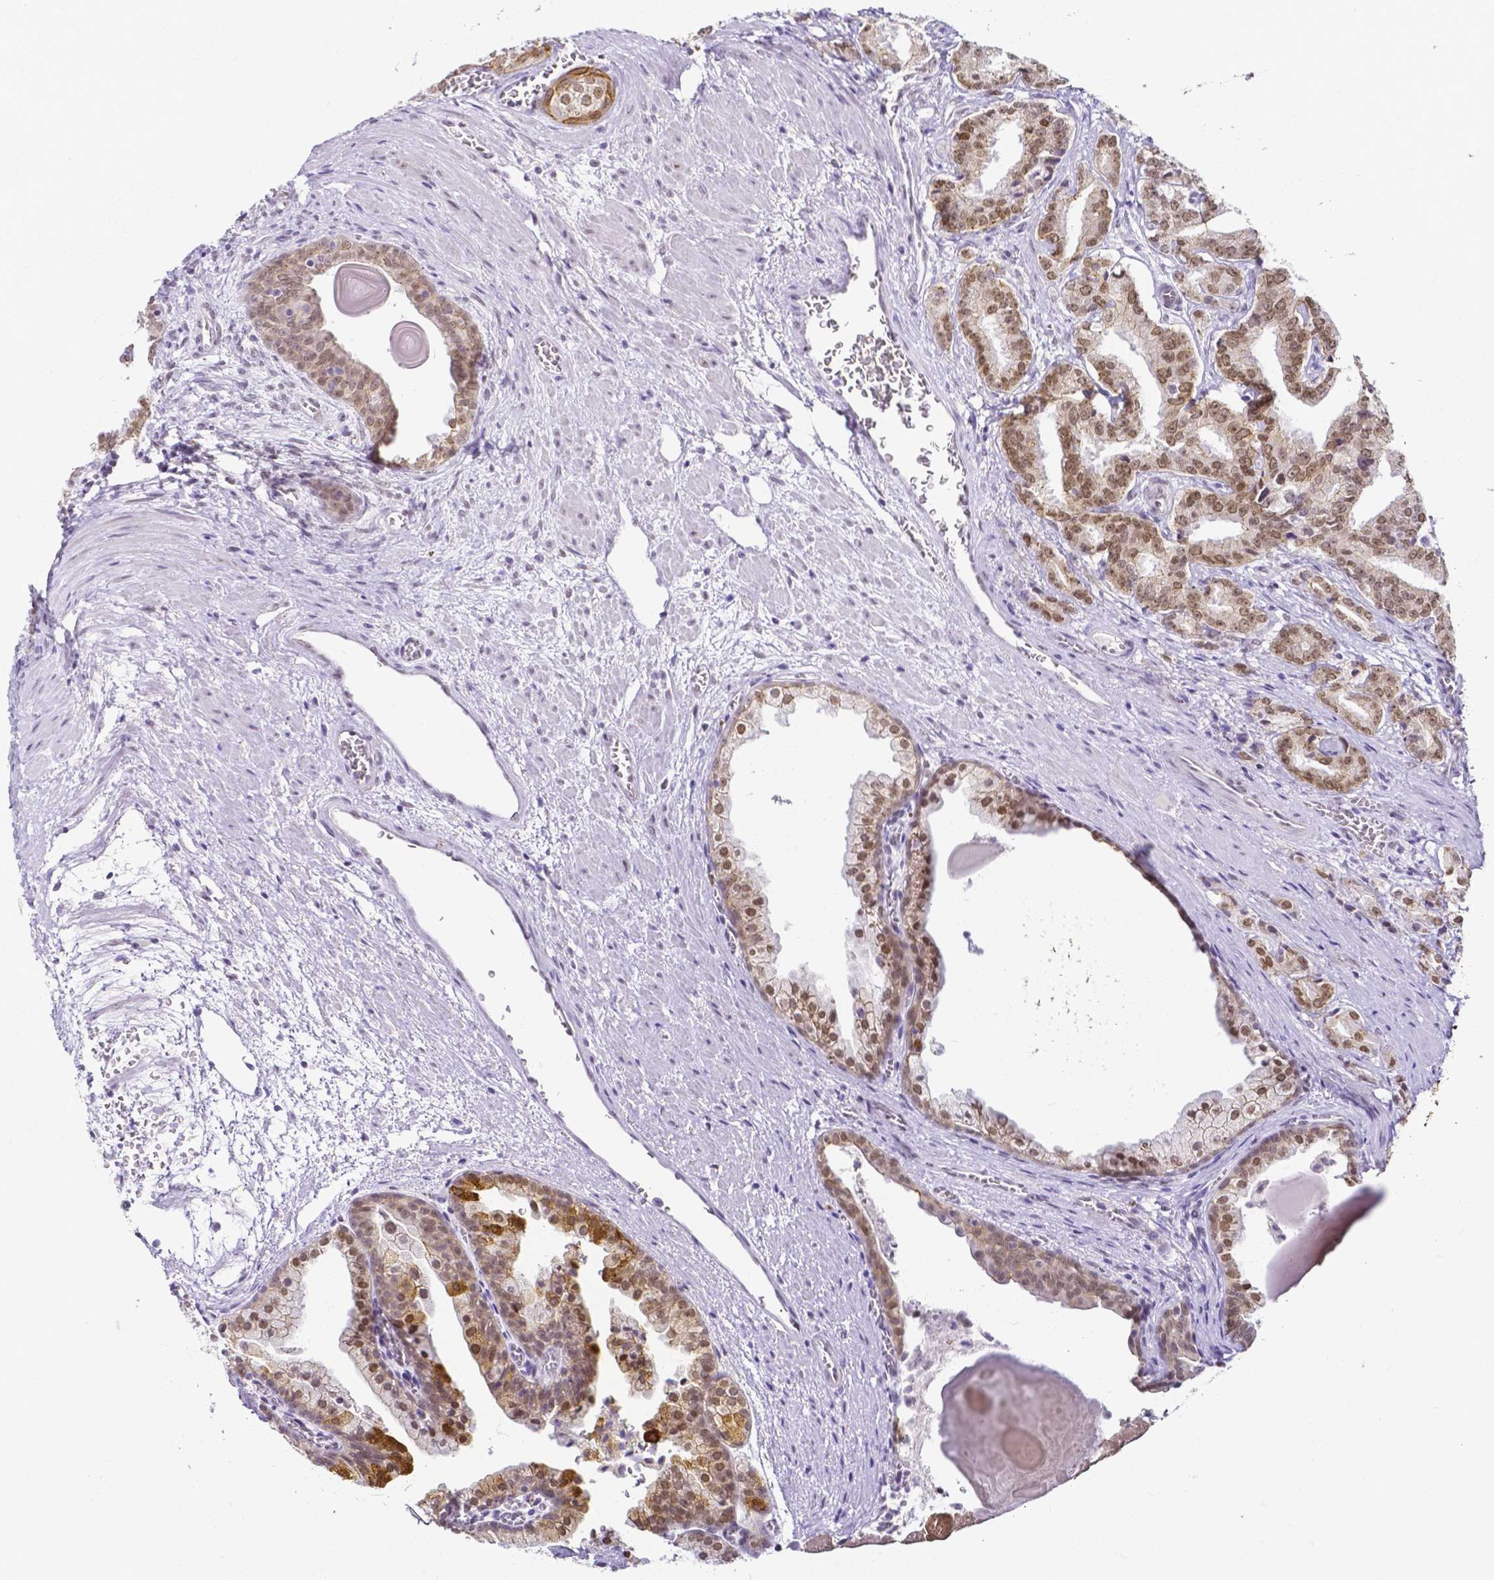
{"staining": {"intensity": "moderate", "quantity": ">75%", "location": "nuclear"}, "tissue": "prostate cancer", "cell_type": "Tumor cells", "image_type": "cancer", "snomed": [{"axis": "morphology", "description": "Adenocarcinoma, High grade"}, {"axis": "topography", "description": "Prostate and seminal vesicle, NOS"}], "caption": "Protein analysis of prostate cancer (high-grade adenocarcinoma) tissue demonstrates moderate nuclear positivity in about >75% of tumor cells.", "gene": "FAM83G", "patient": {"sex": "male", "age": 61}}